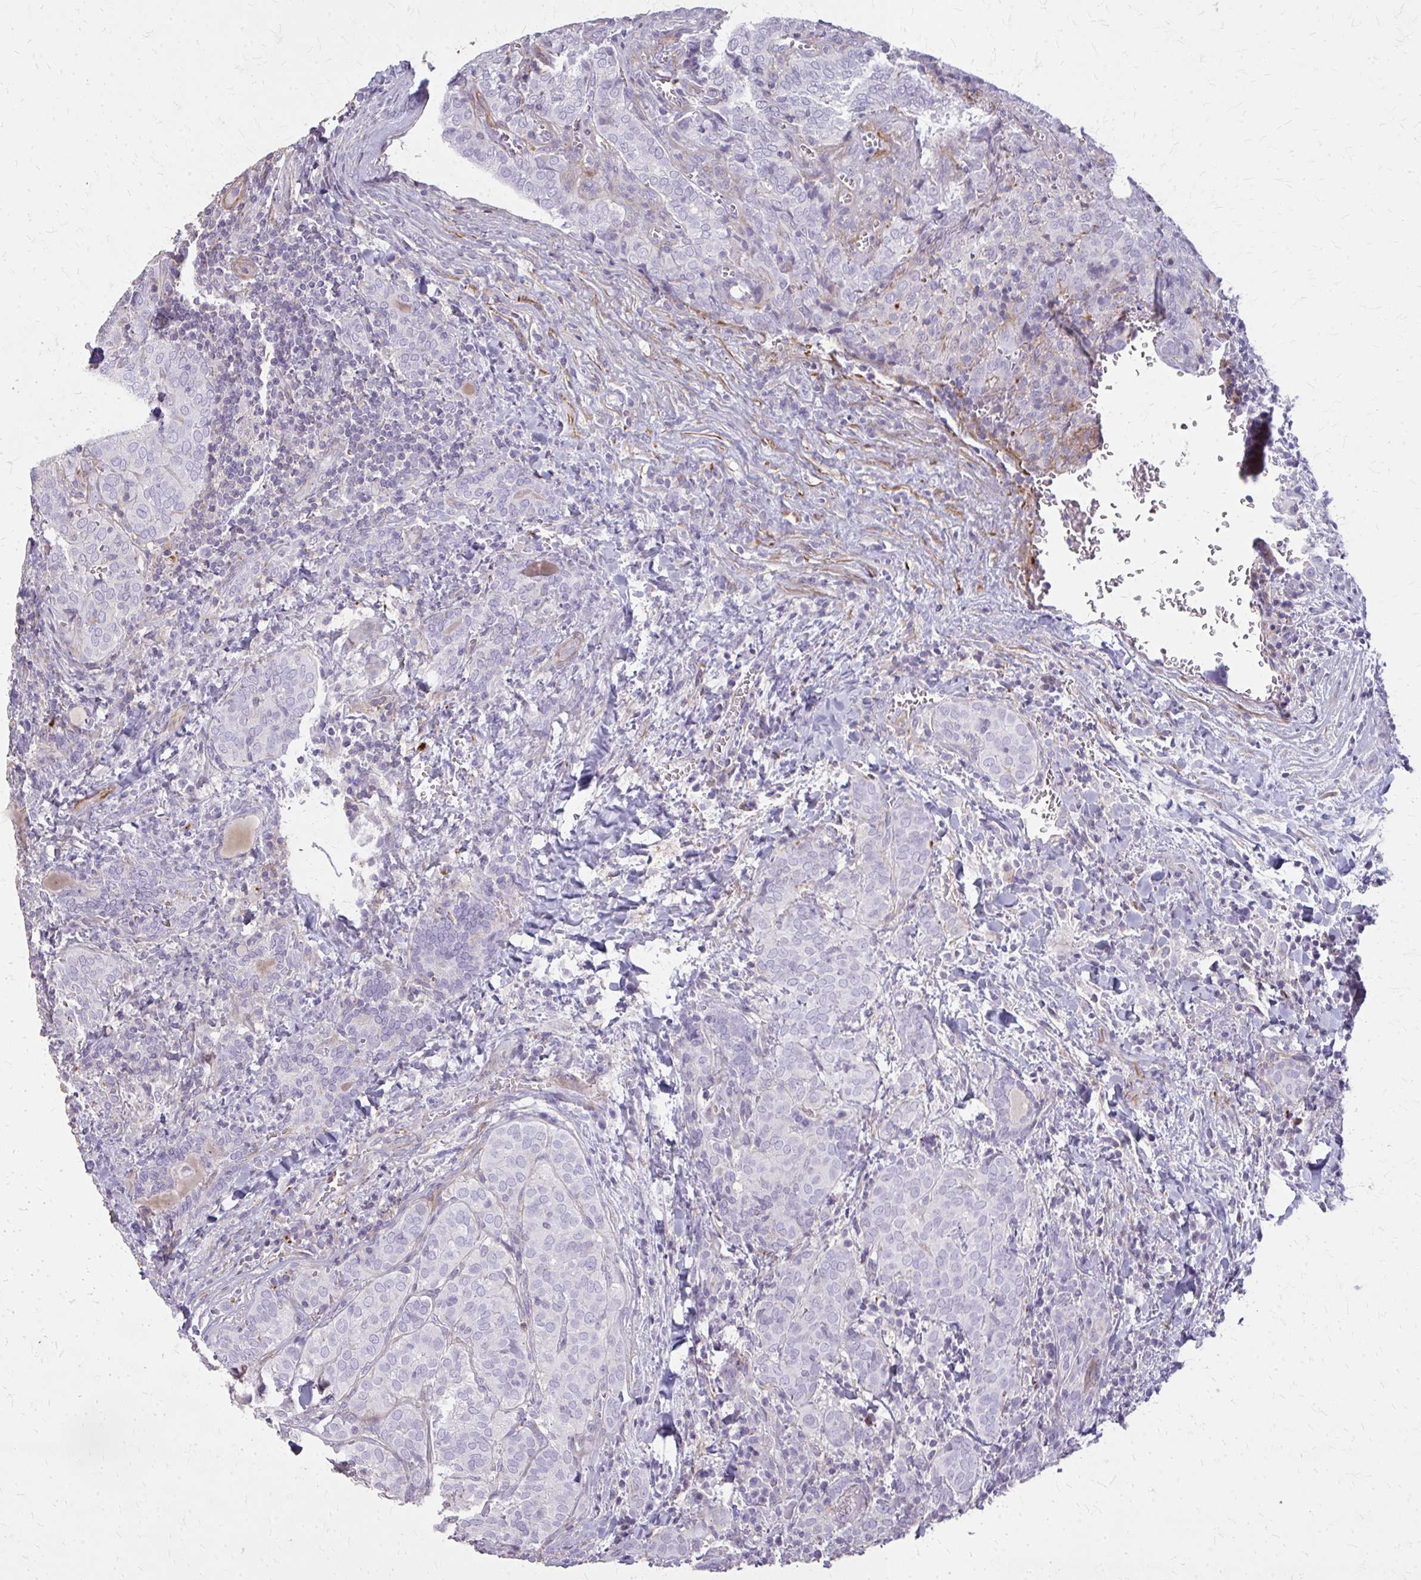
{"staining": {"intensity": "negative", "quantity": "none", "location": "none"}, "tissue": "thyroid cancer", "cell_type": "Tumor cells", "image_type": "cancer", "snomed": [{"axis": "morphology", "description": "Papillary adenocarcinoma, NOS"}, {"axis": "topography", "description": "Thyroid gland"}], "caption": "Immunohistochemistry (IHC) image of thyroid papillary adenocarcinoma stained for a protein (brown), which shows no staining in tumor cells.", "gene": "TENM4", "patient": {"sex": "female", "age": 30}}